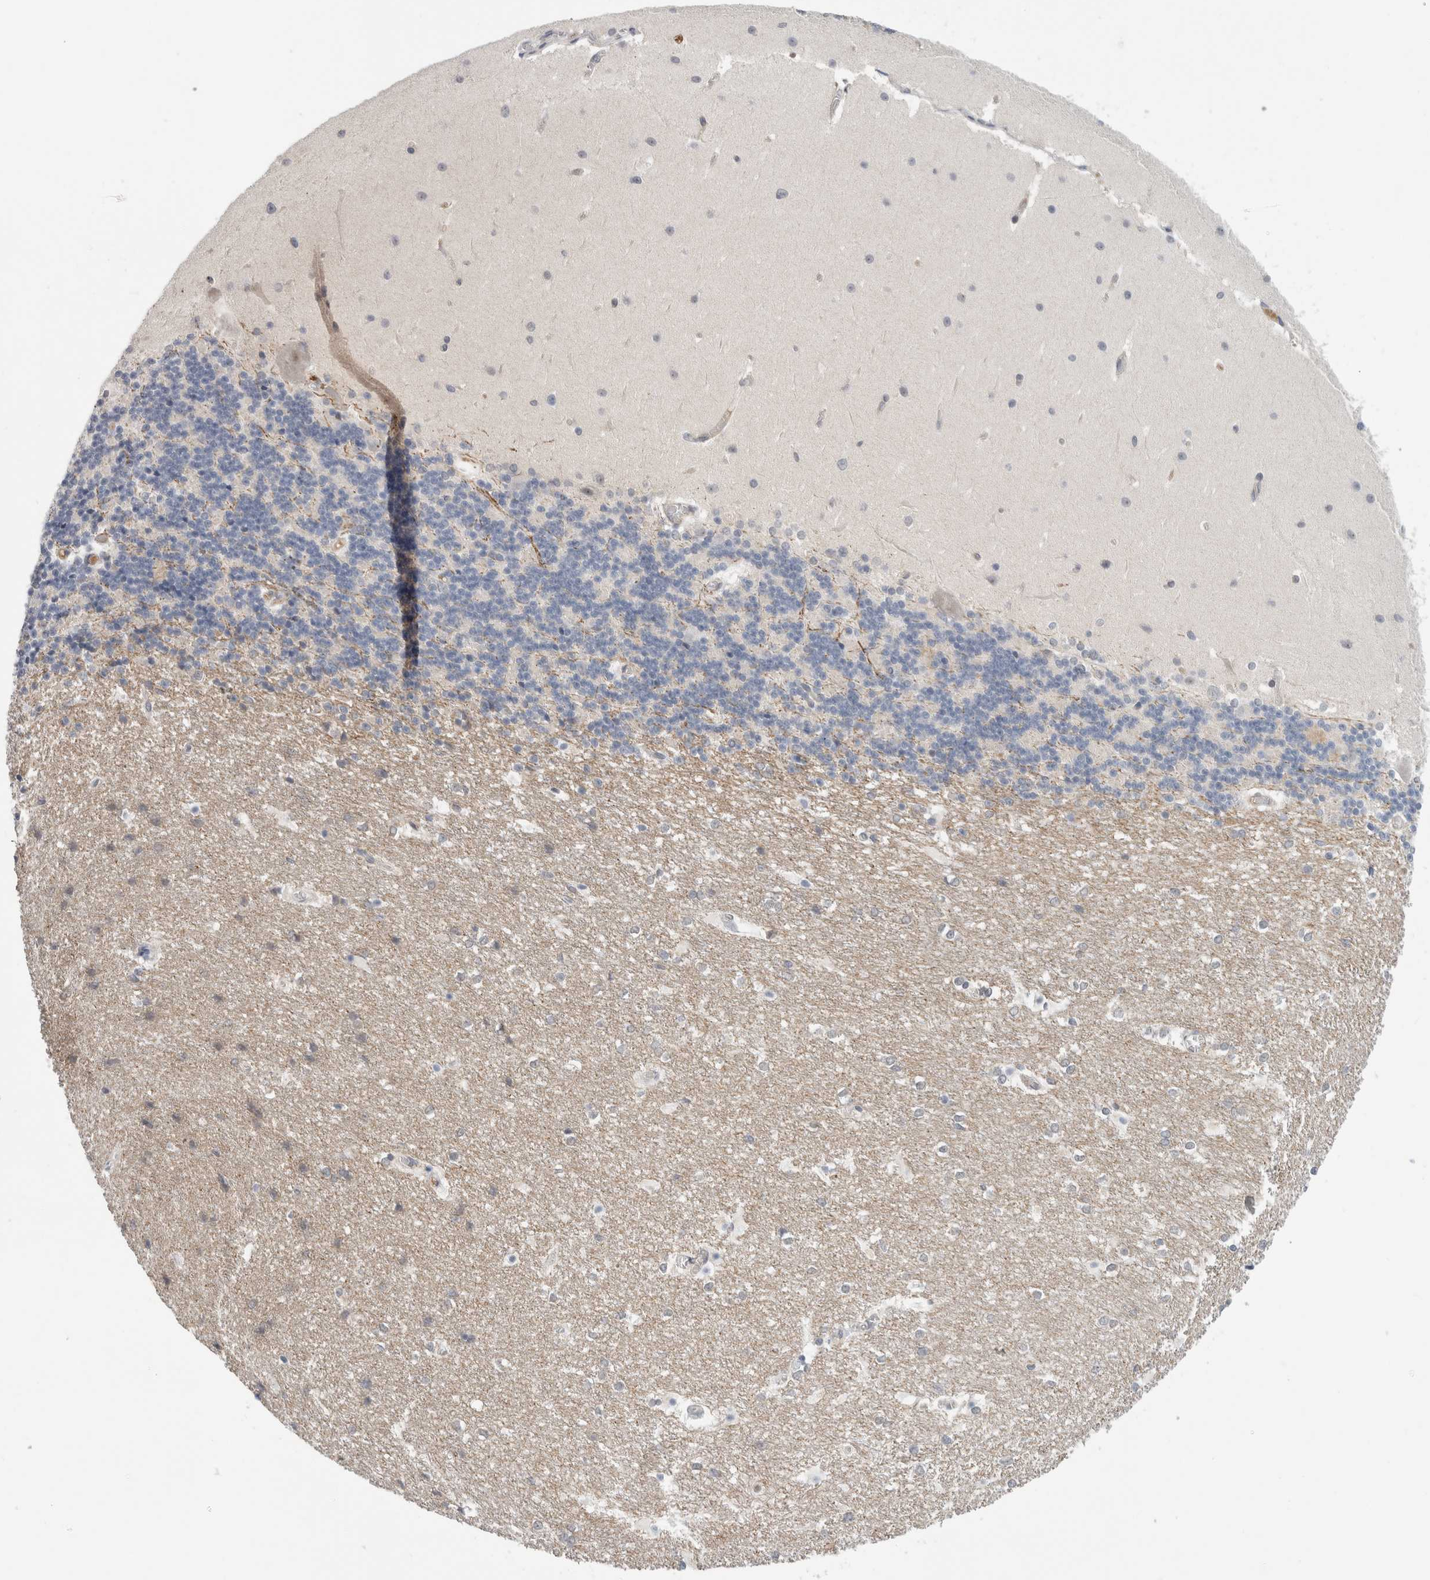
{"staining": {"intensity": "negative", "quantity": "none", "location": "none"}, "tissue": "cerebellum", "cell_type": "Cells in granular layer", "image_type": "normal", "snomed": [{"axis": "morphology", "description": "Normal tissue, NOS"}, {"axis": "topography", "description": "Cerebellum"}], "caption": "Photomicrograph shows no significant protein expression in cells in granular layer of unremarkable cerebellum.", "gene": "HCN3", "patient": {"sex": "female", "age": 19}}